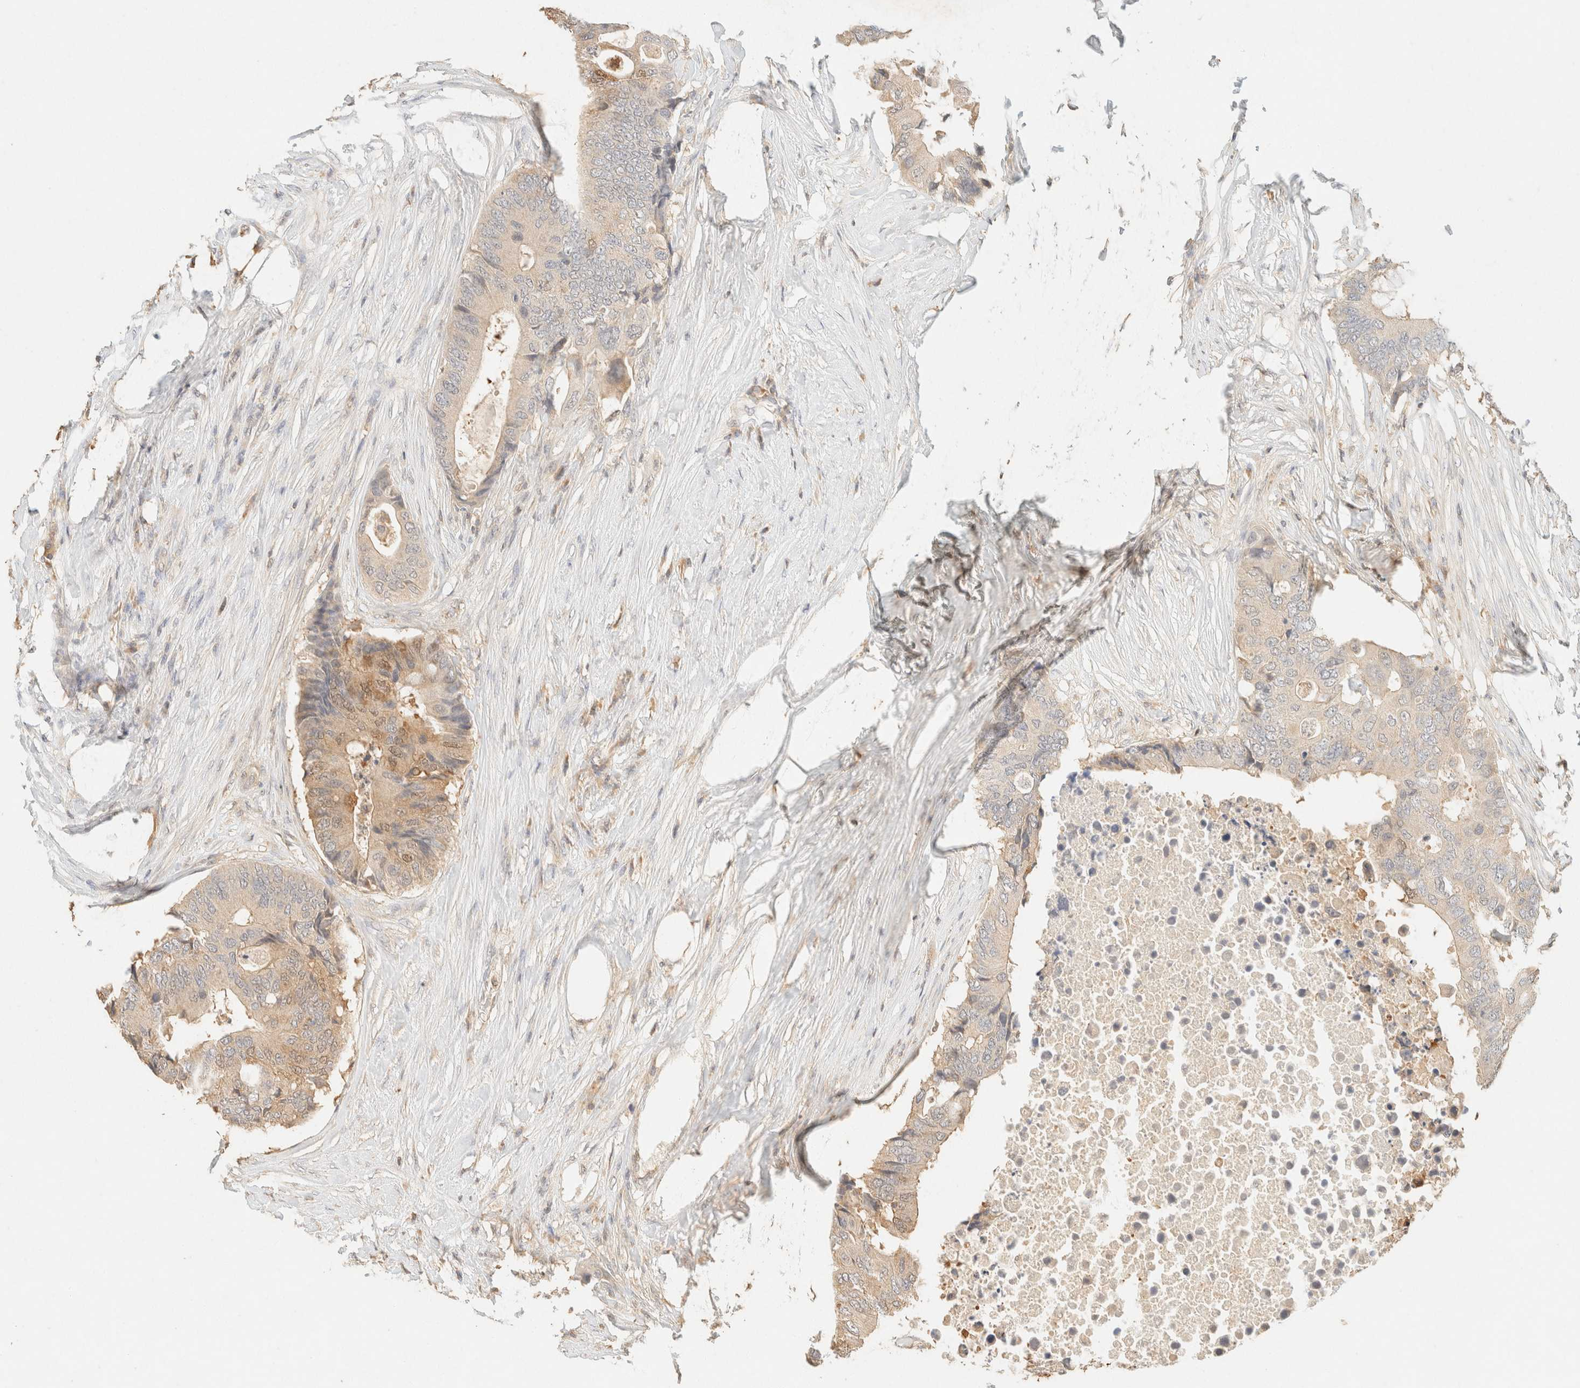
{"staining": {"intensity": "moderate", "quantity": "<25%", "location": "cytoplasmic/membranous,nuclear"}, "tissue": "colorectal cancer", "cell_type": "Tumor cells", "image_type": "cancer", "snomed": [{"axis": "morphology", "description": "Adenocarcinoma, NOS"}, {"axis": "topography", "description": "Colon"}], "caption": "Immunohistochemical staining of human colorectal cancer (adenocarcinoma) exhibits low levels of moderate cytoplasmic/membranous and nuclear staining in about <25% of tumor cells.", "gene": "TIMD4", "patient": {"sex": "male", "age": 71}}